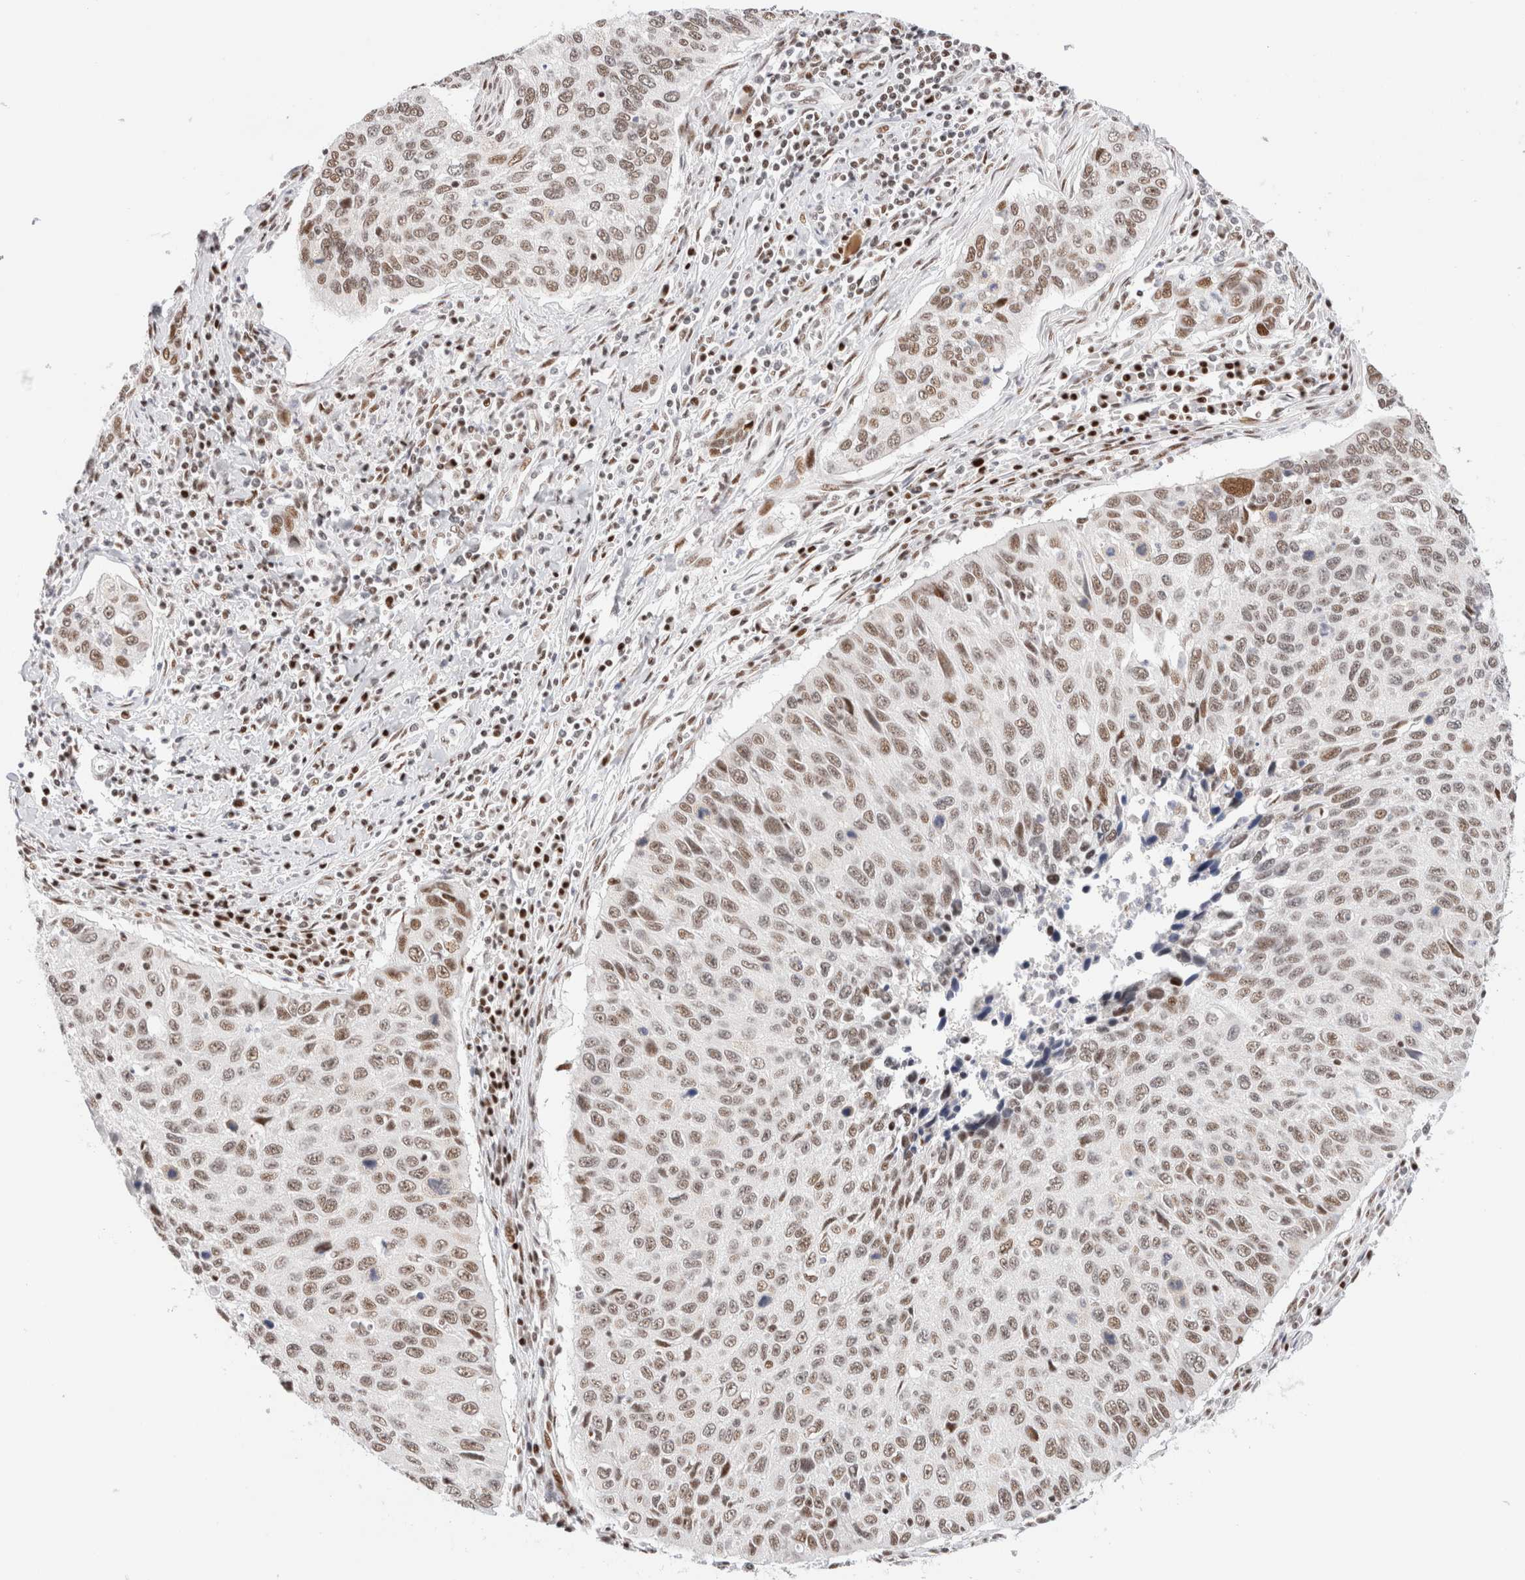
{"staining": {"intensity": "weak", "quantity": ">75%", "location": "nuclear"}, "tissue": "cervical cancer", "cell_type": "Tumor cells", "image_type": "cancer", "snomed": [{"axis": "morphology", "description": "Squamous cell carcinoma, NOS"}, {"axis": "topography", "description": "Cervix"}], "caption": "Brown immunohistochemical staining in human cervical cancer (squamous cell carcinoma) exhibits weak nuclear staining in approximately >75% of tumor cells.", "gene": "ZNF282", "patient": {"sex": "female", "age": 53}}